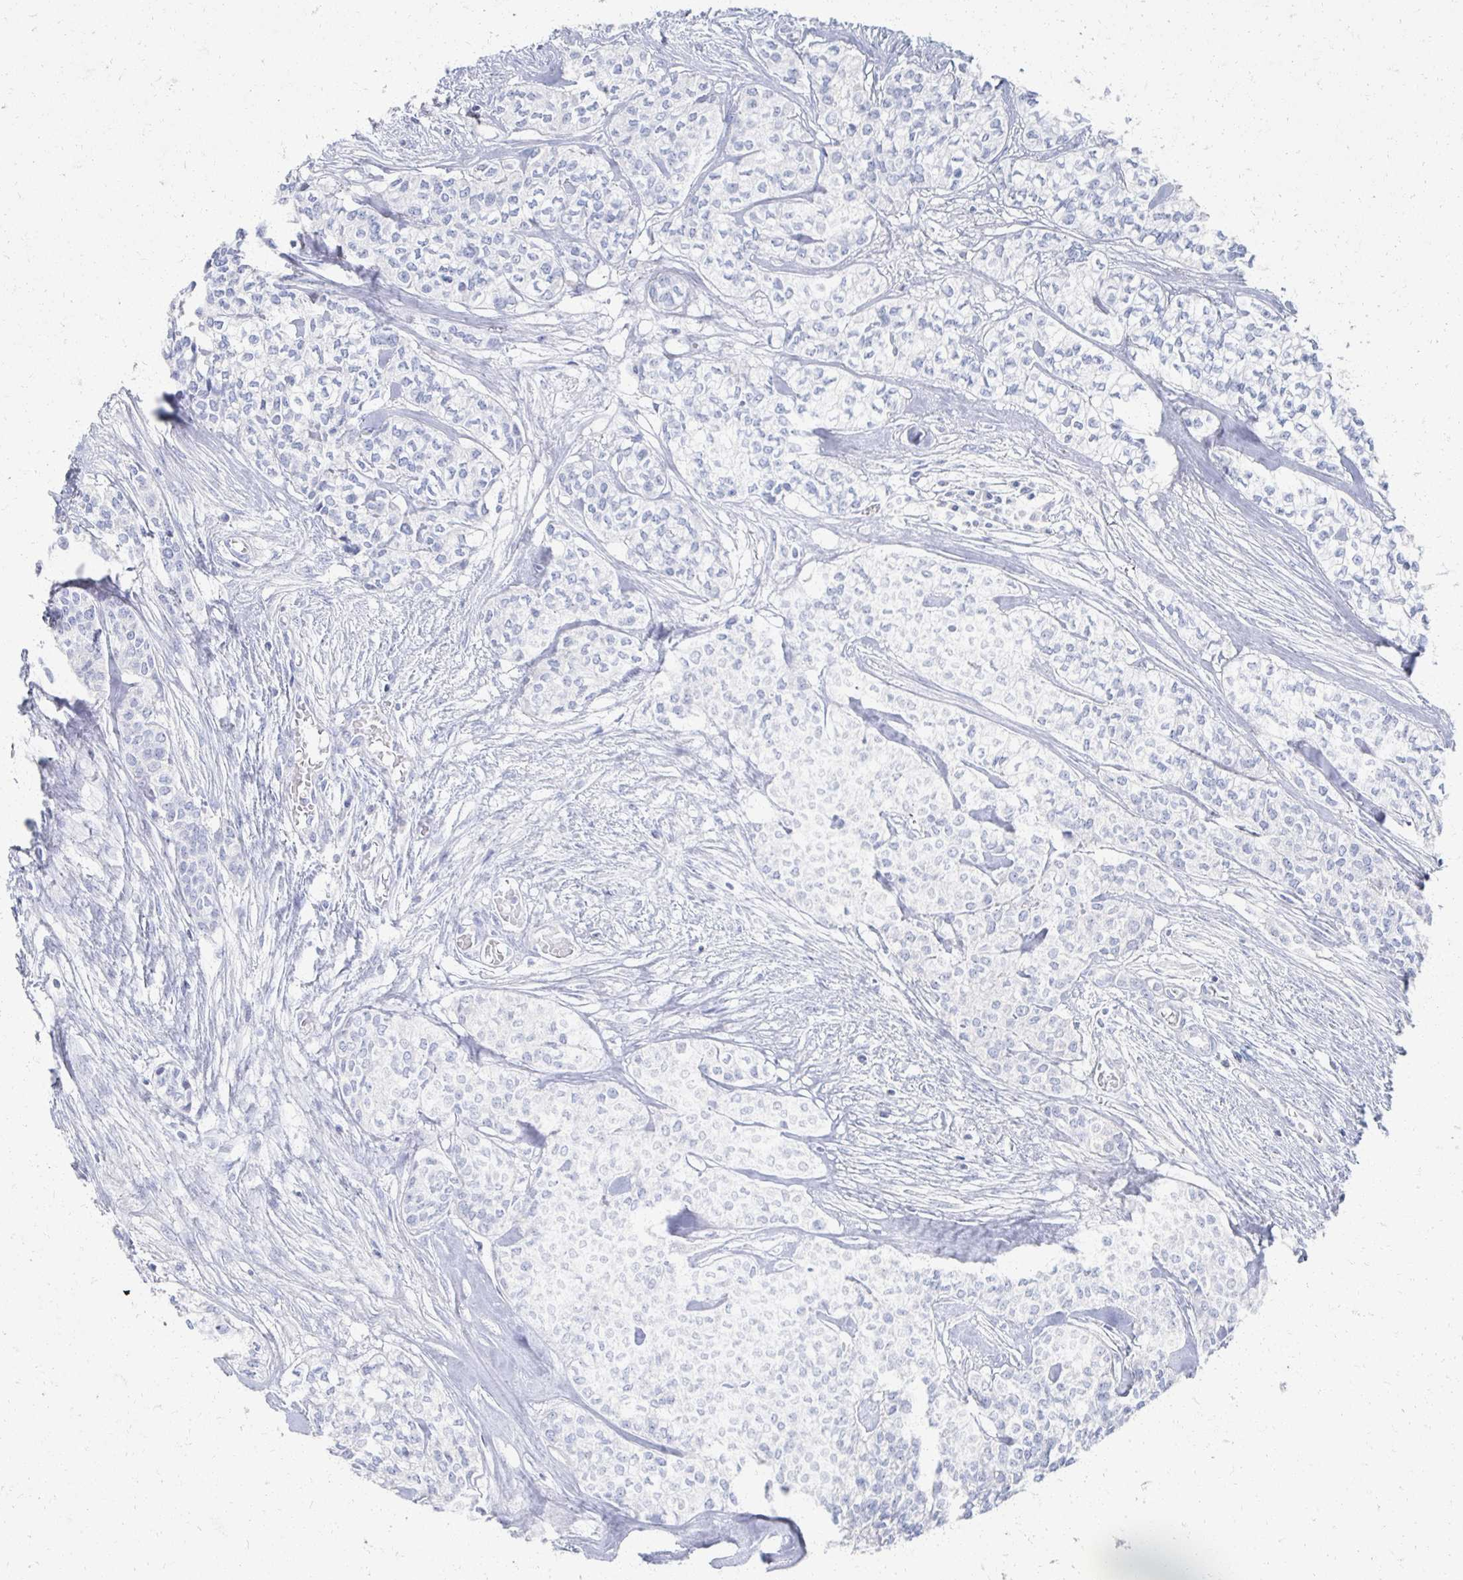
{"staining": {"intensity": "negative", "quantity": "none", "location": "none"}, "tissue": "head and neck cancer", "cell_type": "Tumor cells", "image_type": "cancer", "snomed": [{"axis": "morphology", "description": "Adenocarcinoma, NOS"}, {"axis": "topography", "description": "Head-Neck"}], "caption": "This is an immunohistochemistry (IHC) micrograph of human head and neck adenocarcinoma. There is no expression in tumor cells.", "gene": "PRR20A", "patient": {"sex": "male", "age": 81}}